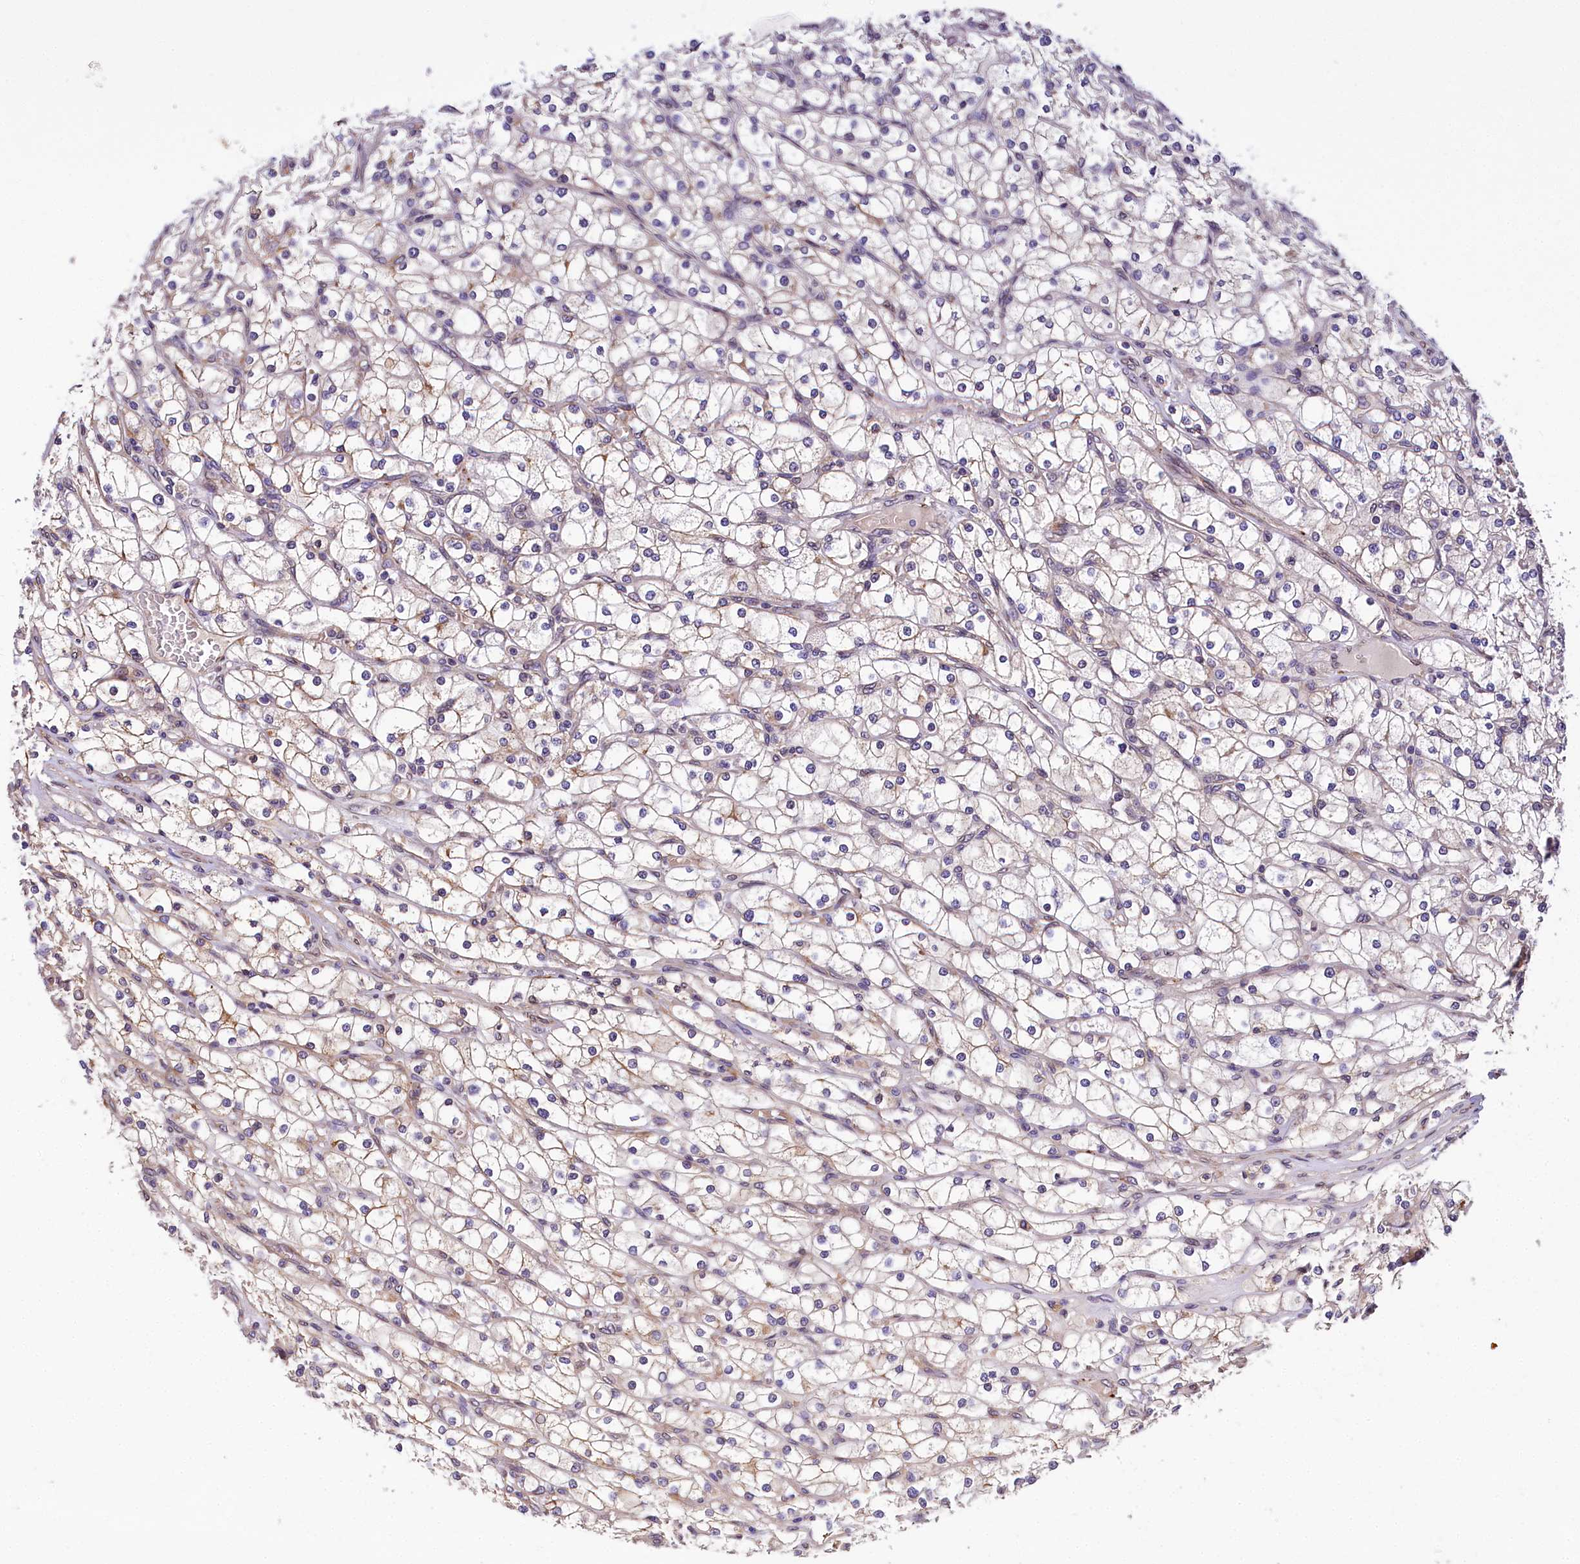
{"staining": {"intensity": "negative", "quantity": "none", "location": "none"}, "tissue": "renal cancer", "cell_type": "Tumor cells", "image_type": "cancer", "snomed": [{"axis": "morphology", "description": "Adenocarcinoma, NOS"}, {"axis": "topography", "description": "Kidney"}], "caption": "Renal cancer (adenocarcinoma) stained for a protein using immunohistochemistry shows no staining tumor cells.", "gene": "SUPV3L1", "patient": {"sex": "male", "age": 80}}